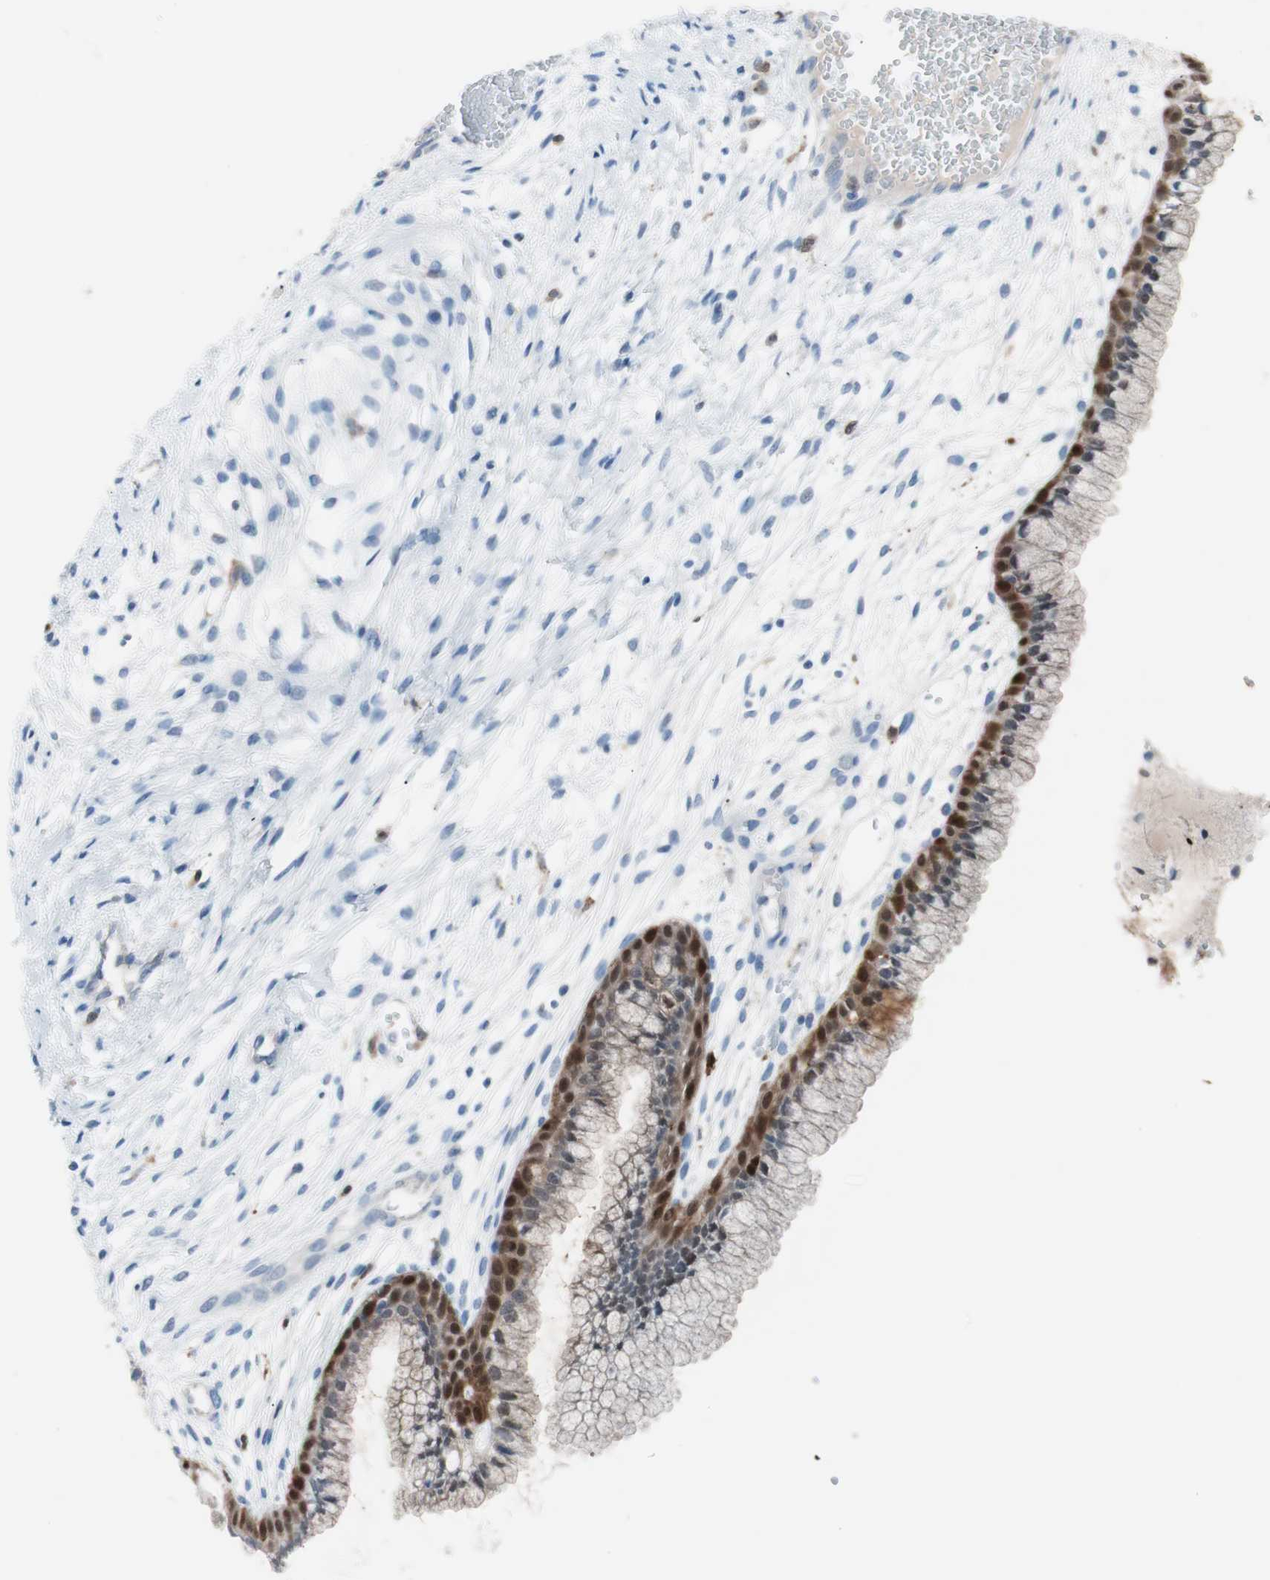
{"staining": {"intensity": "moderate", "quantity": "25%-75%", "location": "cytoplasmic/membranous,nuclear"}, "tissue": "cervix", "cell_type": "Glandular cells", "image_type": "normal", "snomed": [{"axis": "morphology", "description": "Normal tissue, NOS"}, {"axis": "topography", "description": "Cervix"}], "caption": "Immunohistochemical staining of normal human cervix displays moderate cytoplasmic/membranous,nuclear protein expression in approximately 25%-75% of glandular cells. (brown staining indicates protein expression, while blue staining denotes nuclei).", "gene": "IL18", "patient": {"sex": "female", "age": 39}}